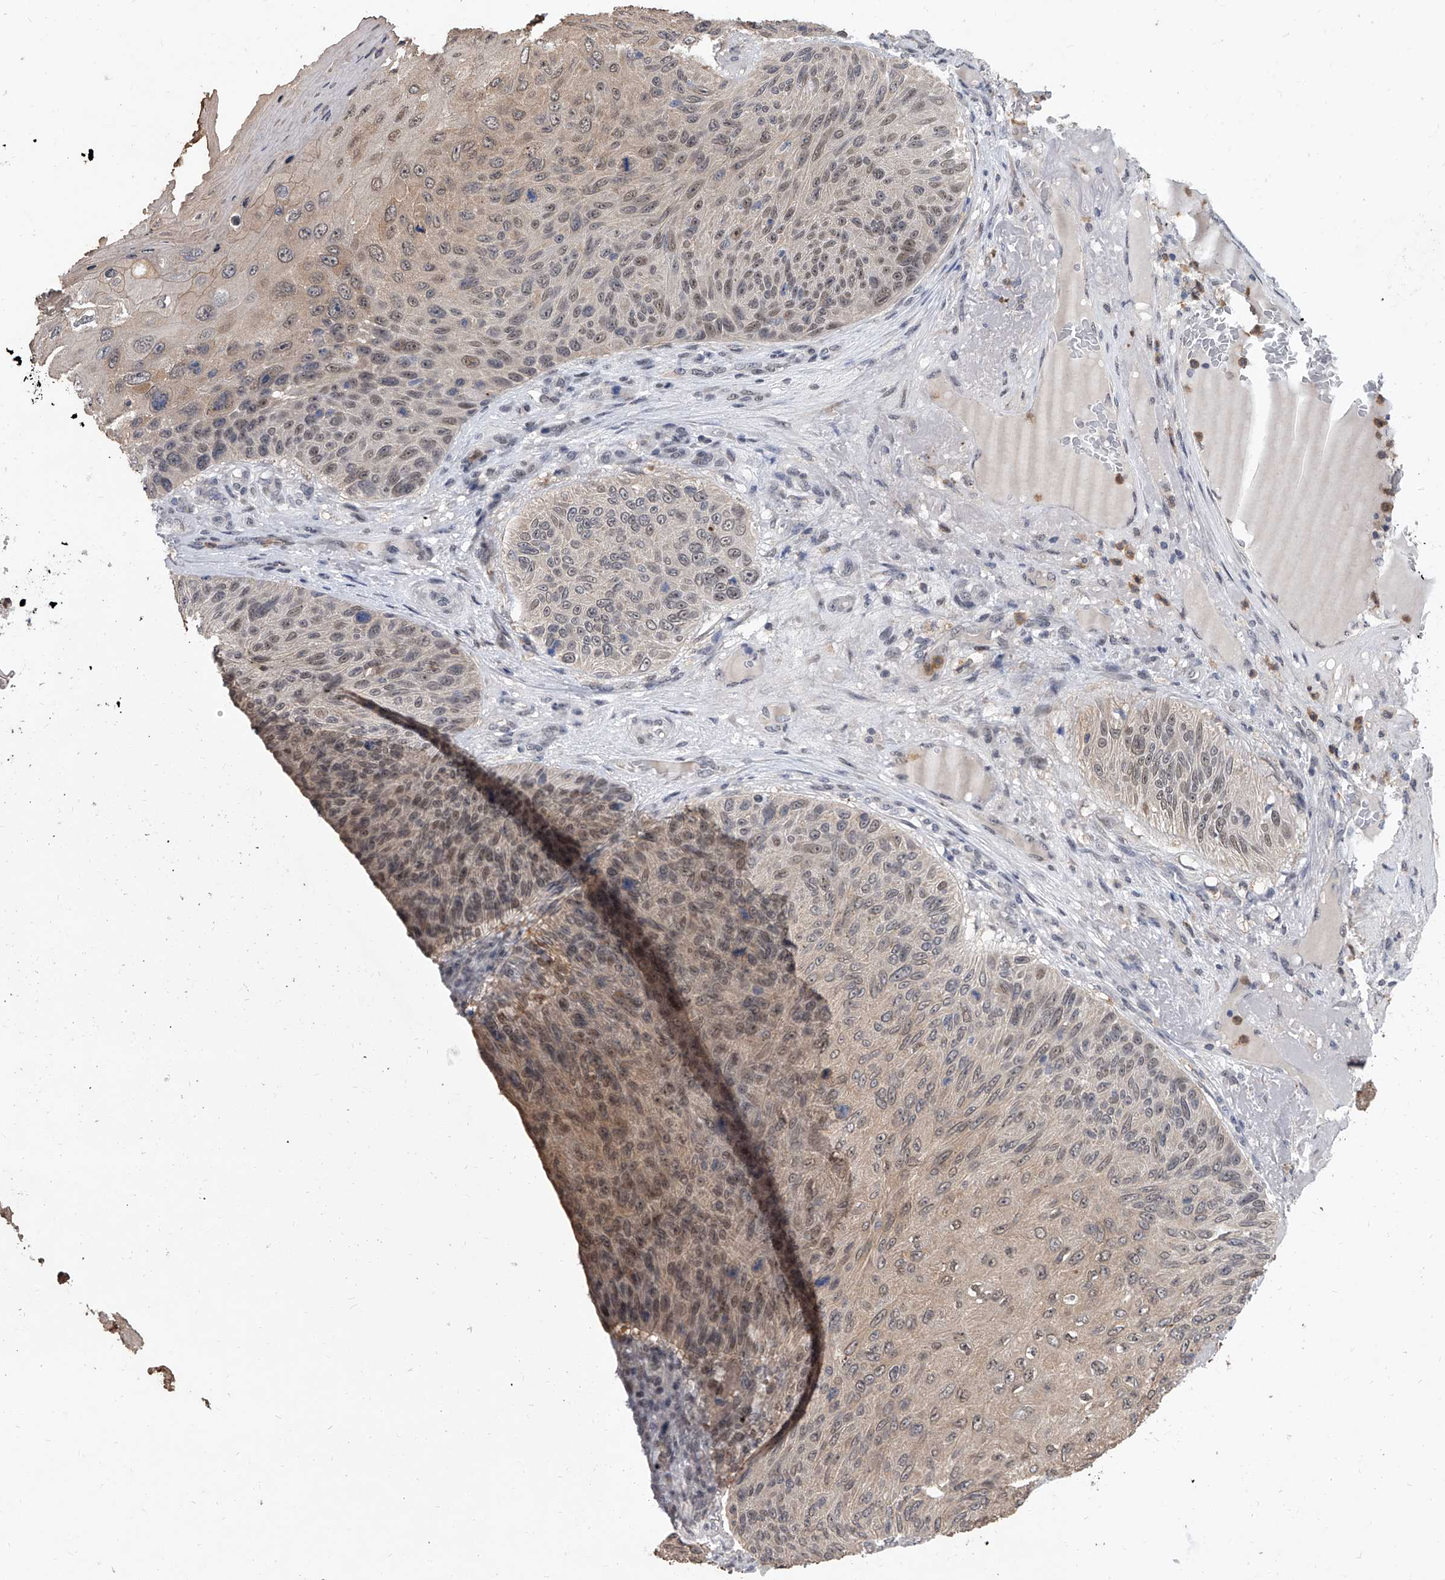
{"staining": {"intensity": "weak", "quantity": ">75%", "location": "nuclear"}, "tissue": "skin cancer", "cell_type": "Tumor cells", "image_type": "cancer", "snomed": [{"axis": "morphology", "description": "Squamous cell carcinoma, NOS"}, {"axis": "topography", "description": "Skin"}], "caption": "The image exhibits staining of skin cancer (squamous cell carcinoma), revealing weak nuclear protein staining (brown color) within tumor cells. (Brightfield microscopy of DAB IHC at high magnification).", "gene": "BHLHE23", "patient": {"sex": "female", "age": 88}}